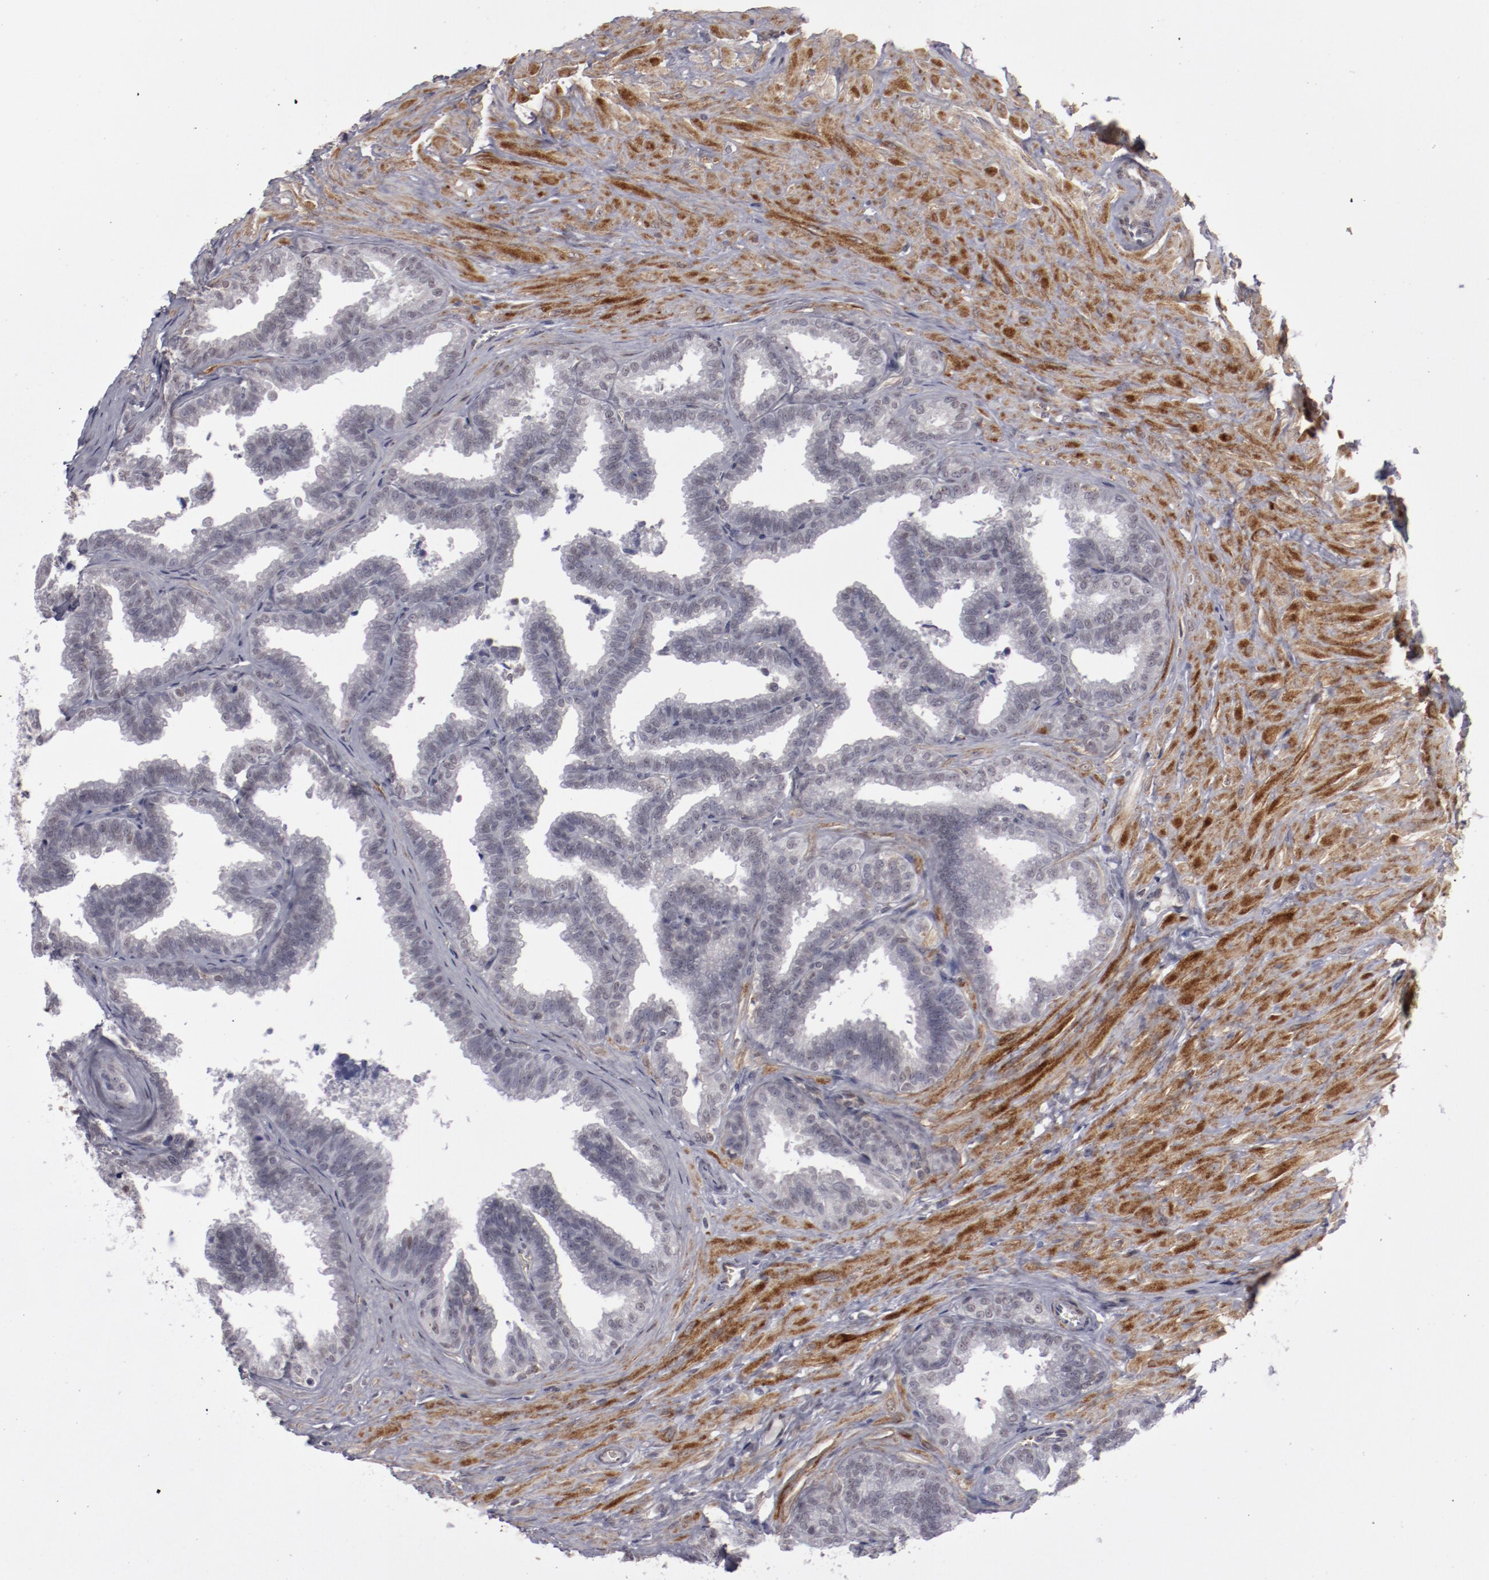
{"staining": {"intensity": "negative", "quantity": "none", "location": "none"}, "tissue": "seminal vesicle", "cell_type": "Glandular cells", "image_type": "normal", "snomed": [{"axis": "morphology", "description": "Normal tissue, NOS"}, {"axis": "topography", "description": "Seminal veicle"}], "caption": "High power microscopy micrograph of an immunohistochemistry micrograph of normal seminal vesicle, revealing no significant positivity in glandular cells.", "gene": "LEF1", "patient": {"sex": "male", "age": 26}}